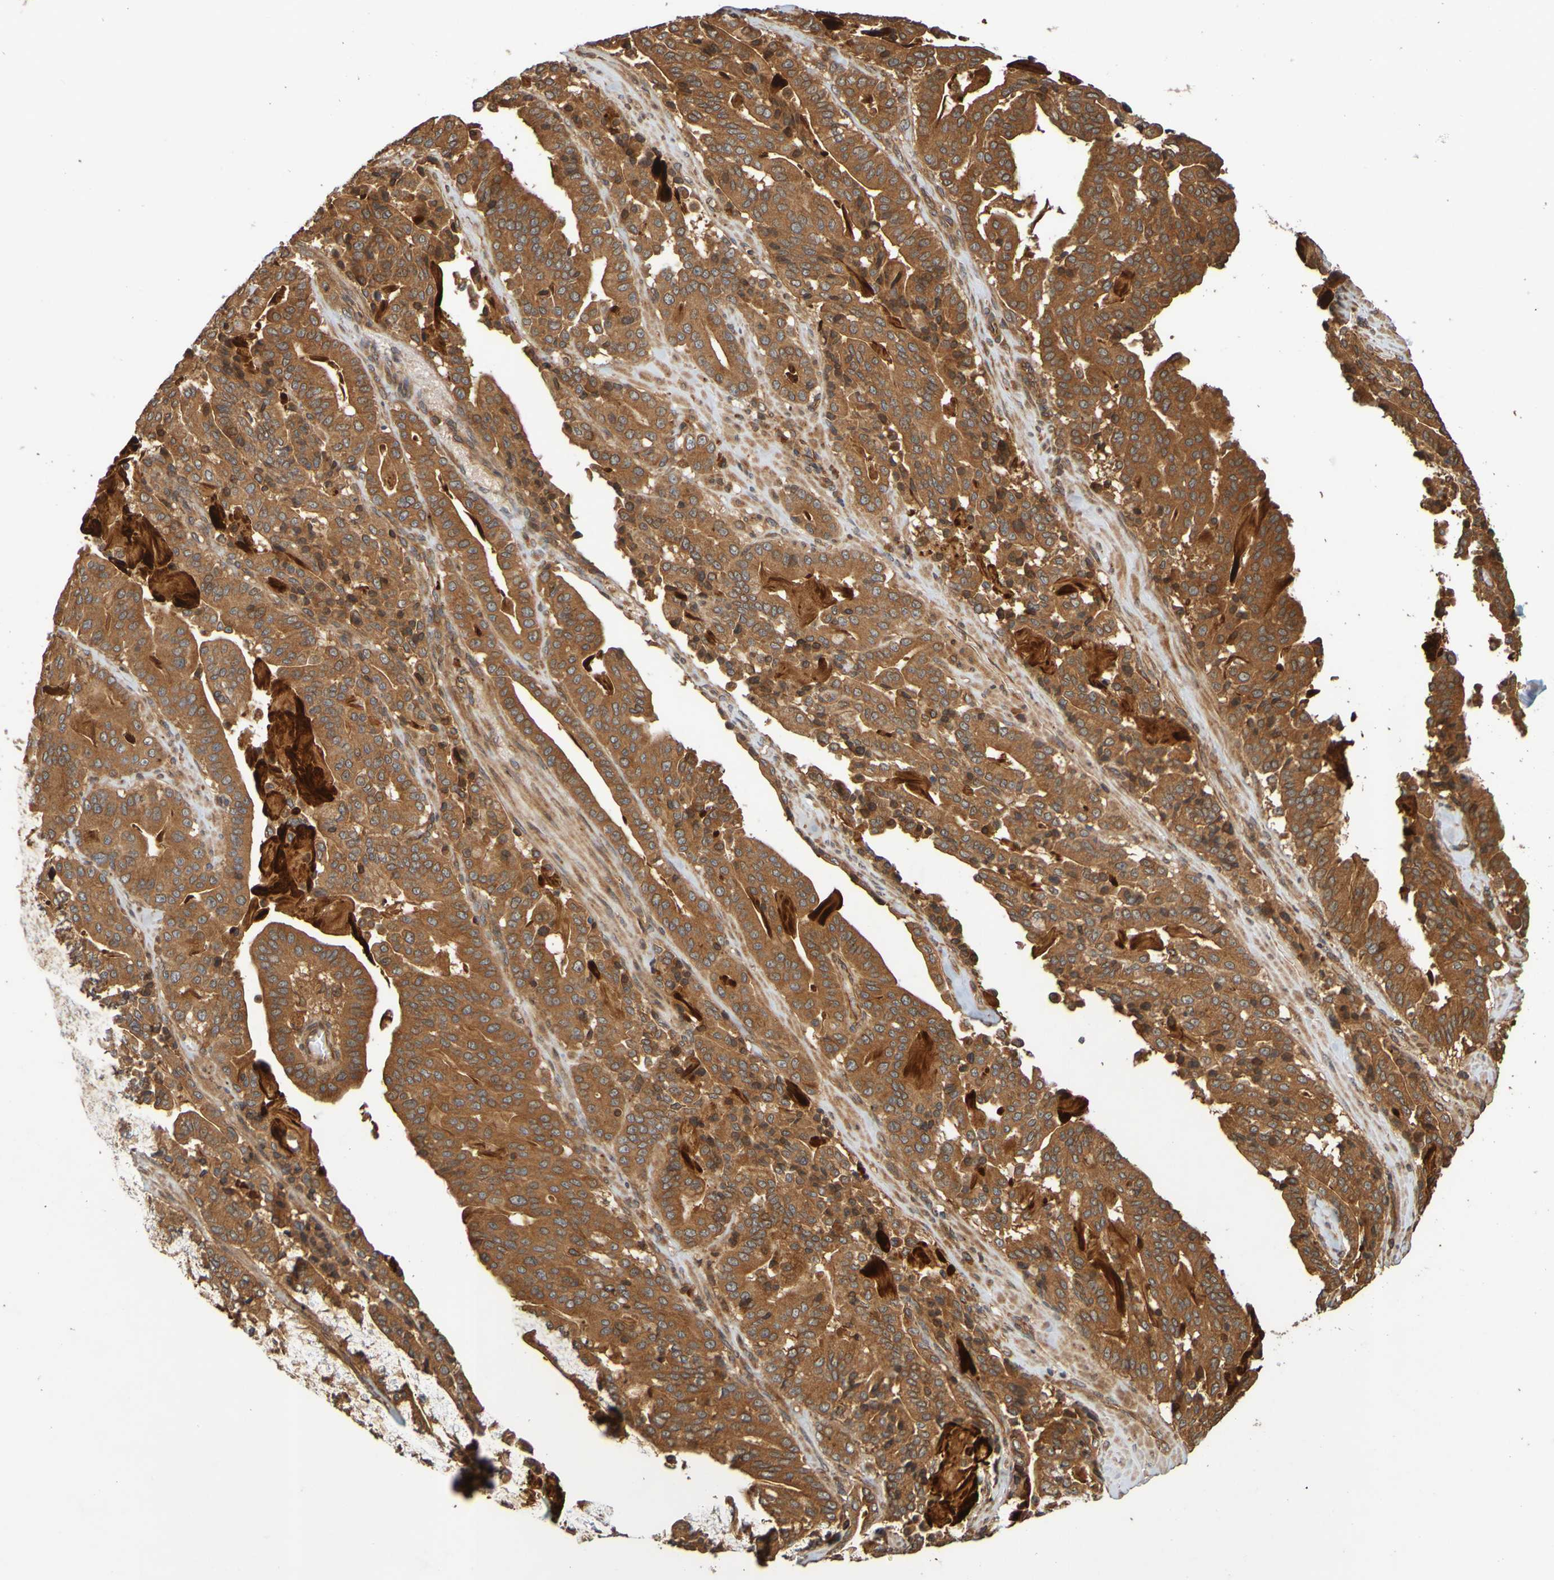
{"staining": {"intensity": "strong", "quantity": ">75%", "location": "cytoplasmic/membranous"}, "tissue": "pancreatic cancer", "cell_type": "Tumor cells", "image_type": "cancer", "snomed": [{"axis": "morphology", "description": "Adenocarcinoma, NOS"}, {"axis": "topography", "description": "Pancreas"}], "caption": "There is high levels of strong cytoplasmic/membranous staining in tumor cells of adenocarcinoma (pancreatic), as demonstrated by immunohistochemical staining (brown color).", "gene": "OCRL", "patient": {"sex": "male", "age": 63}}